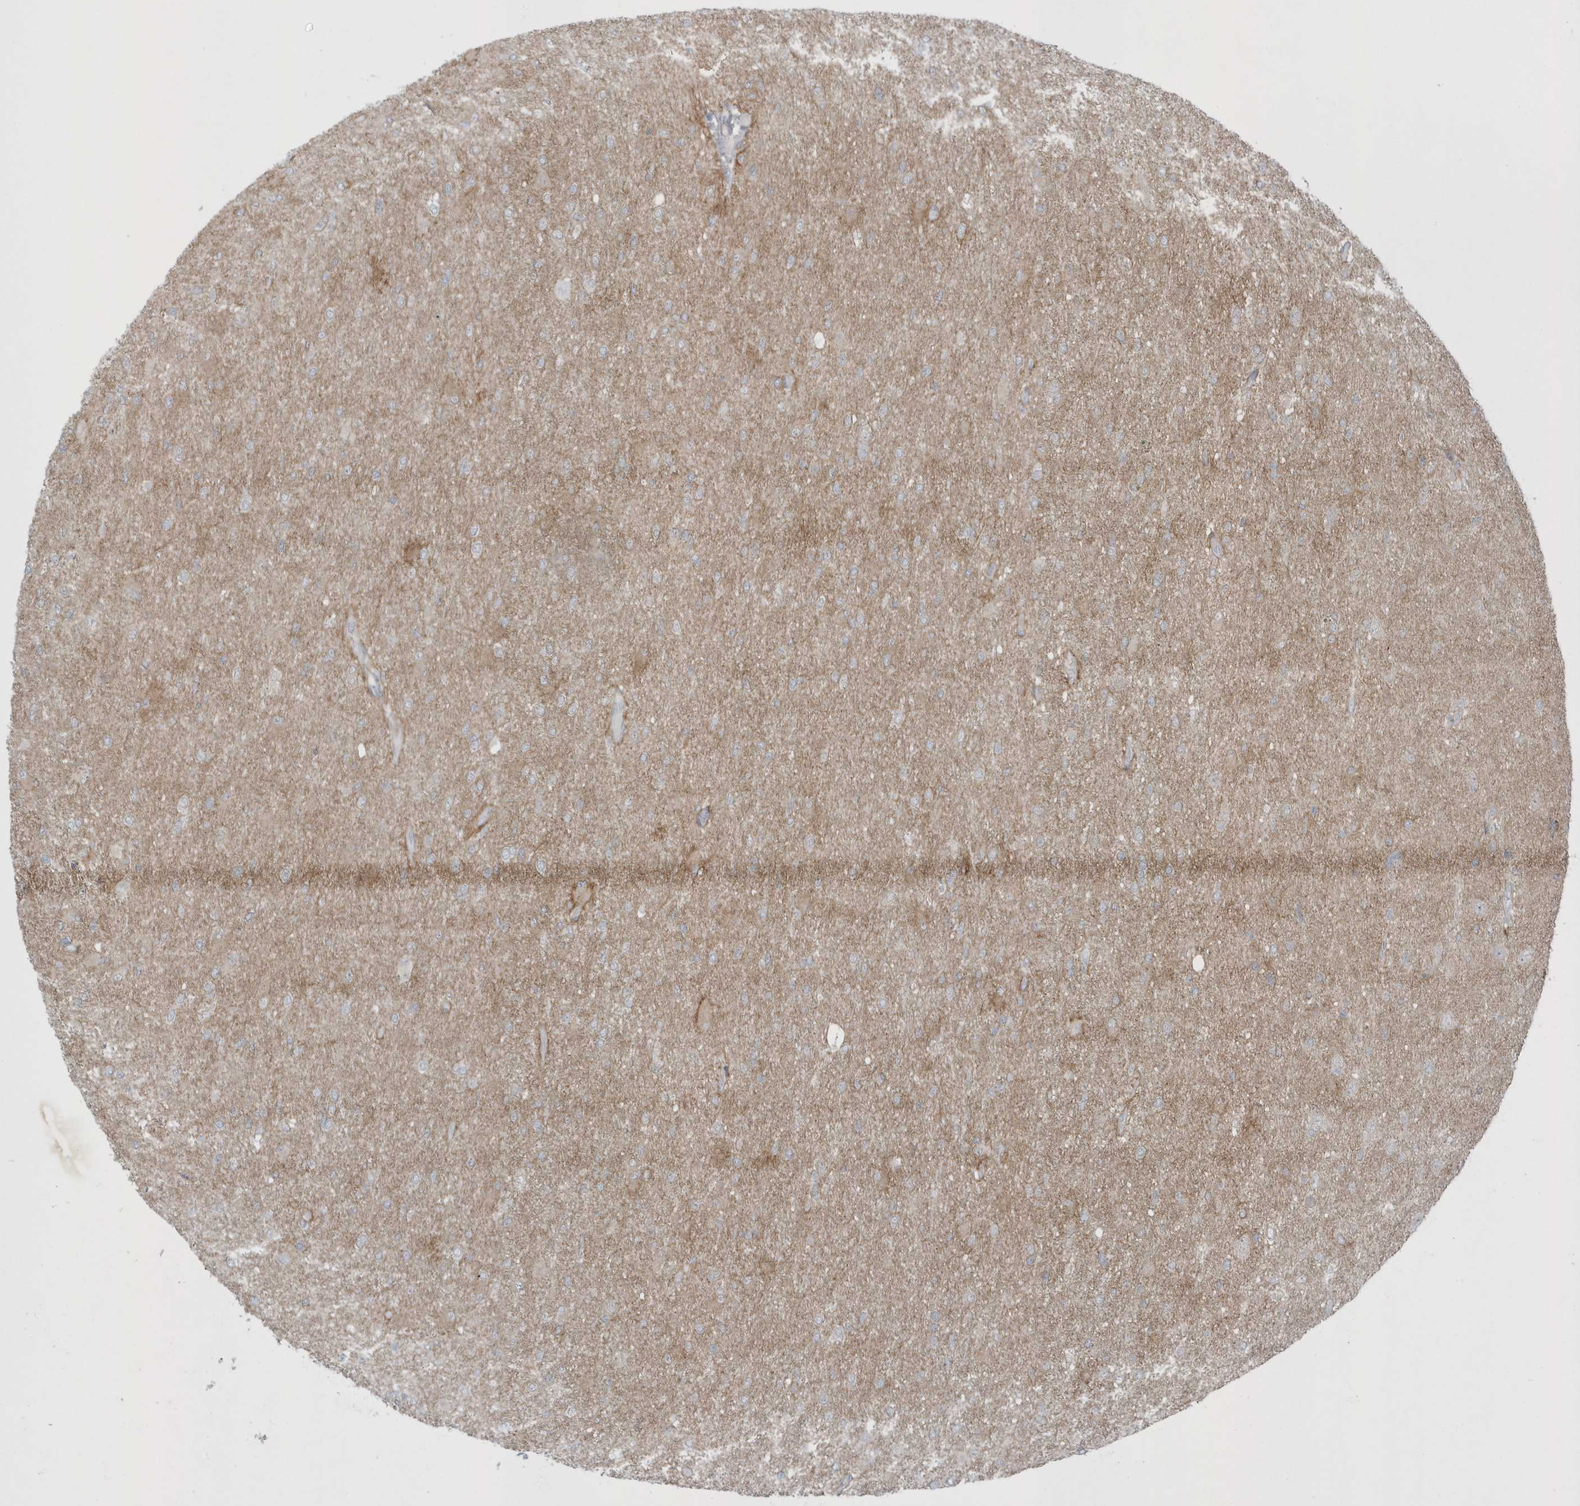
{"staining": {"intensity": "negative", "quantity": "none", "location": "none"}, "tissue": "glioma", "cell_type": "Tumor cells", "image_type": "cancer", "snomed": [{"axis": "morphology", "description": "Glioma, malignant, High grade"}, {"axis": "topography", "description": "Cerebral cortex"}], "caption": "Tumor cells are negative for brown protein staining in glioma. (Brightfield microscopy of DAB IHC at high magnification).", "gene": "PARD3B", "patient": {"sex": "female", "age": 36}}